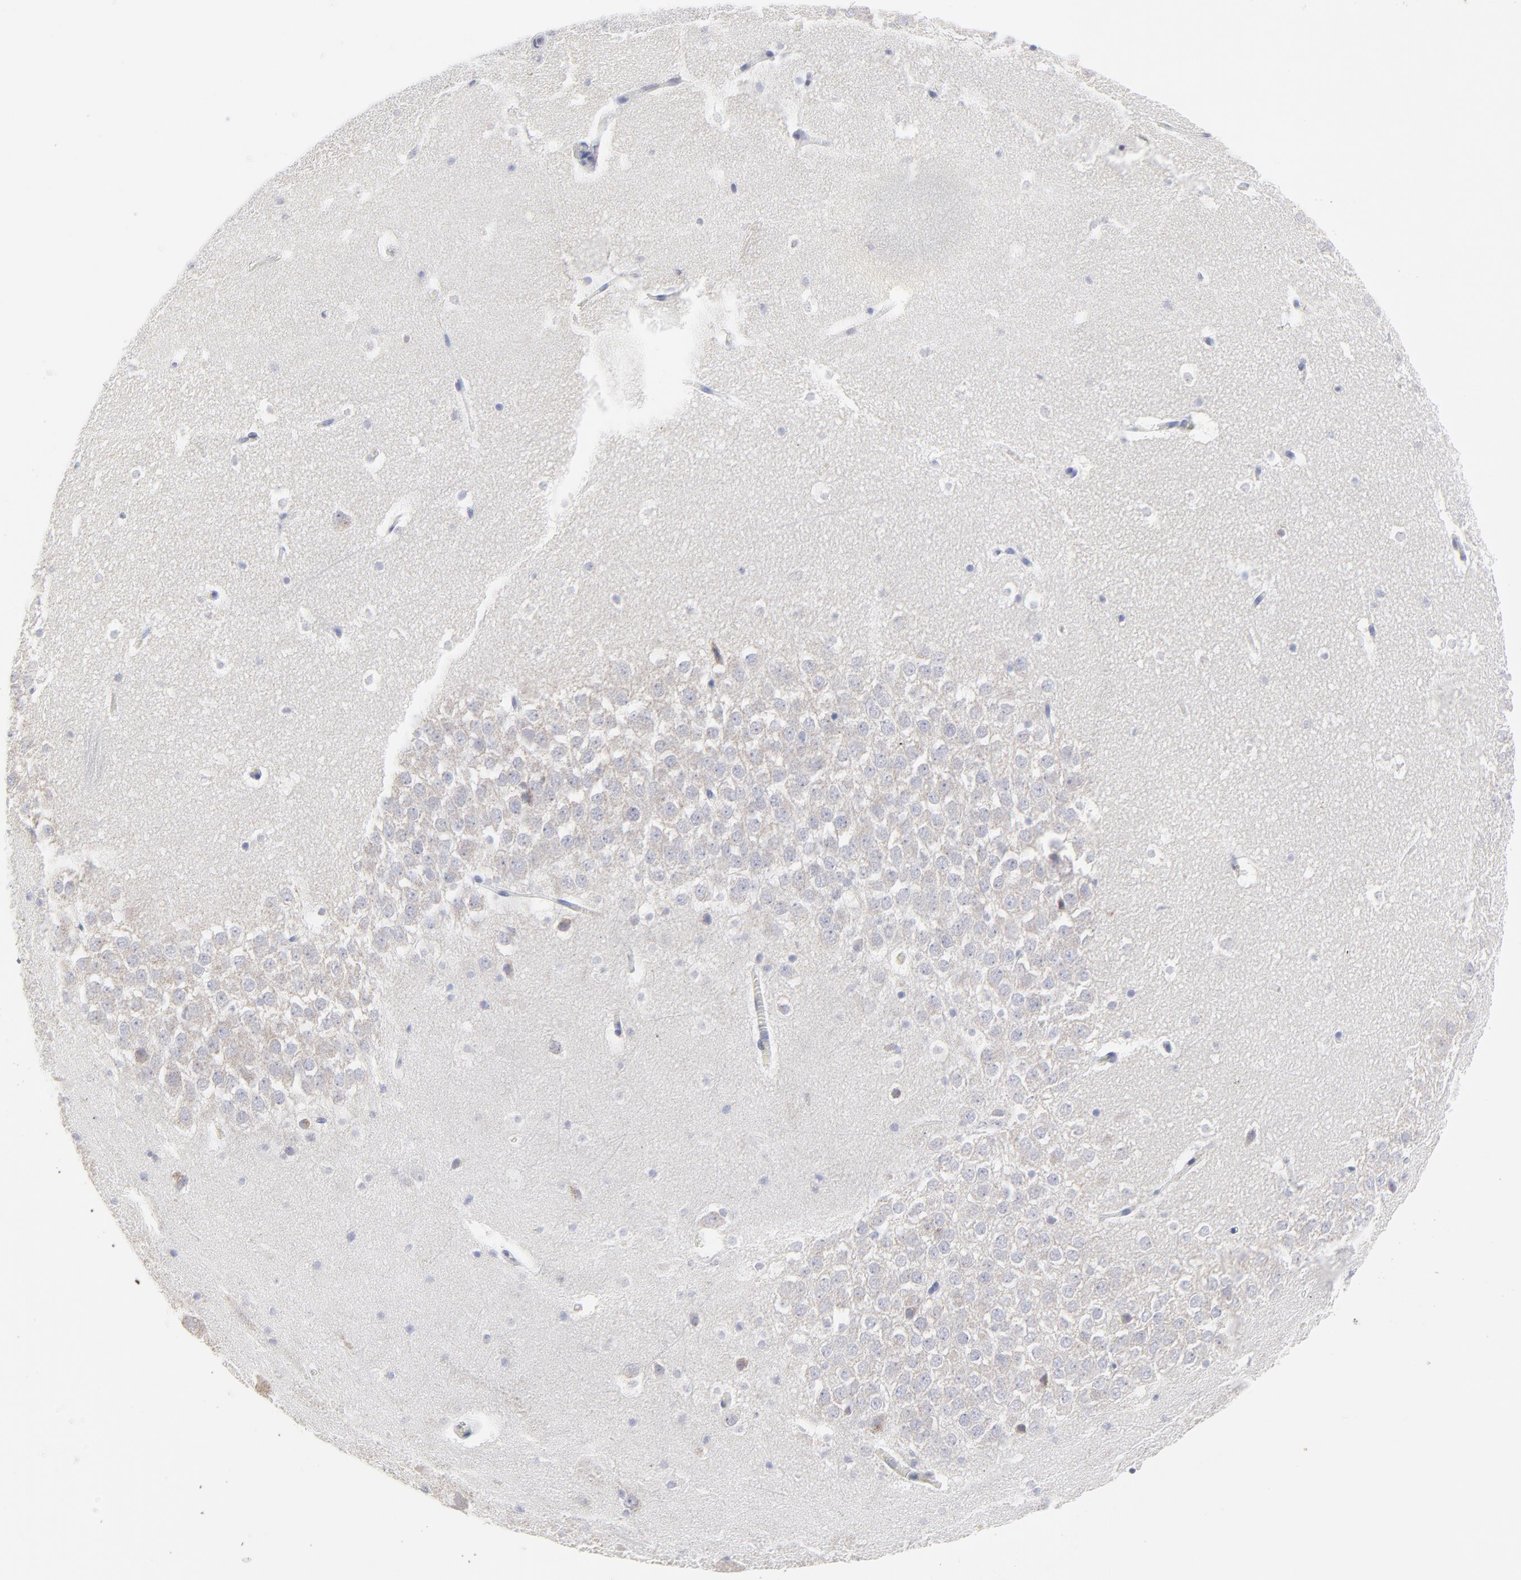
{"staining": {"intensity": "negative", "quantity": "none", "location": "none"}, "tissue": "hippocampus", "cell_type": "Glial cells", "image_type": "normal", "snomed": [{"axis": "morphology", "description": "Normal tissue, NOS"}, {"axis": "topography", "description": "Hippocampus"}], "caption": "DAB immunohistochemical staining of benign hippocampus shows no significant staining in glial cells.", "gene": "NCAPH", "patient": {"sex": "male", "age": 45}}